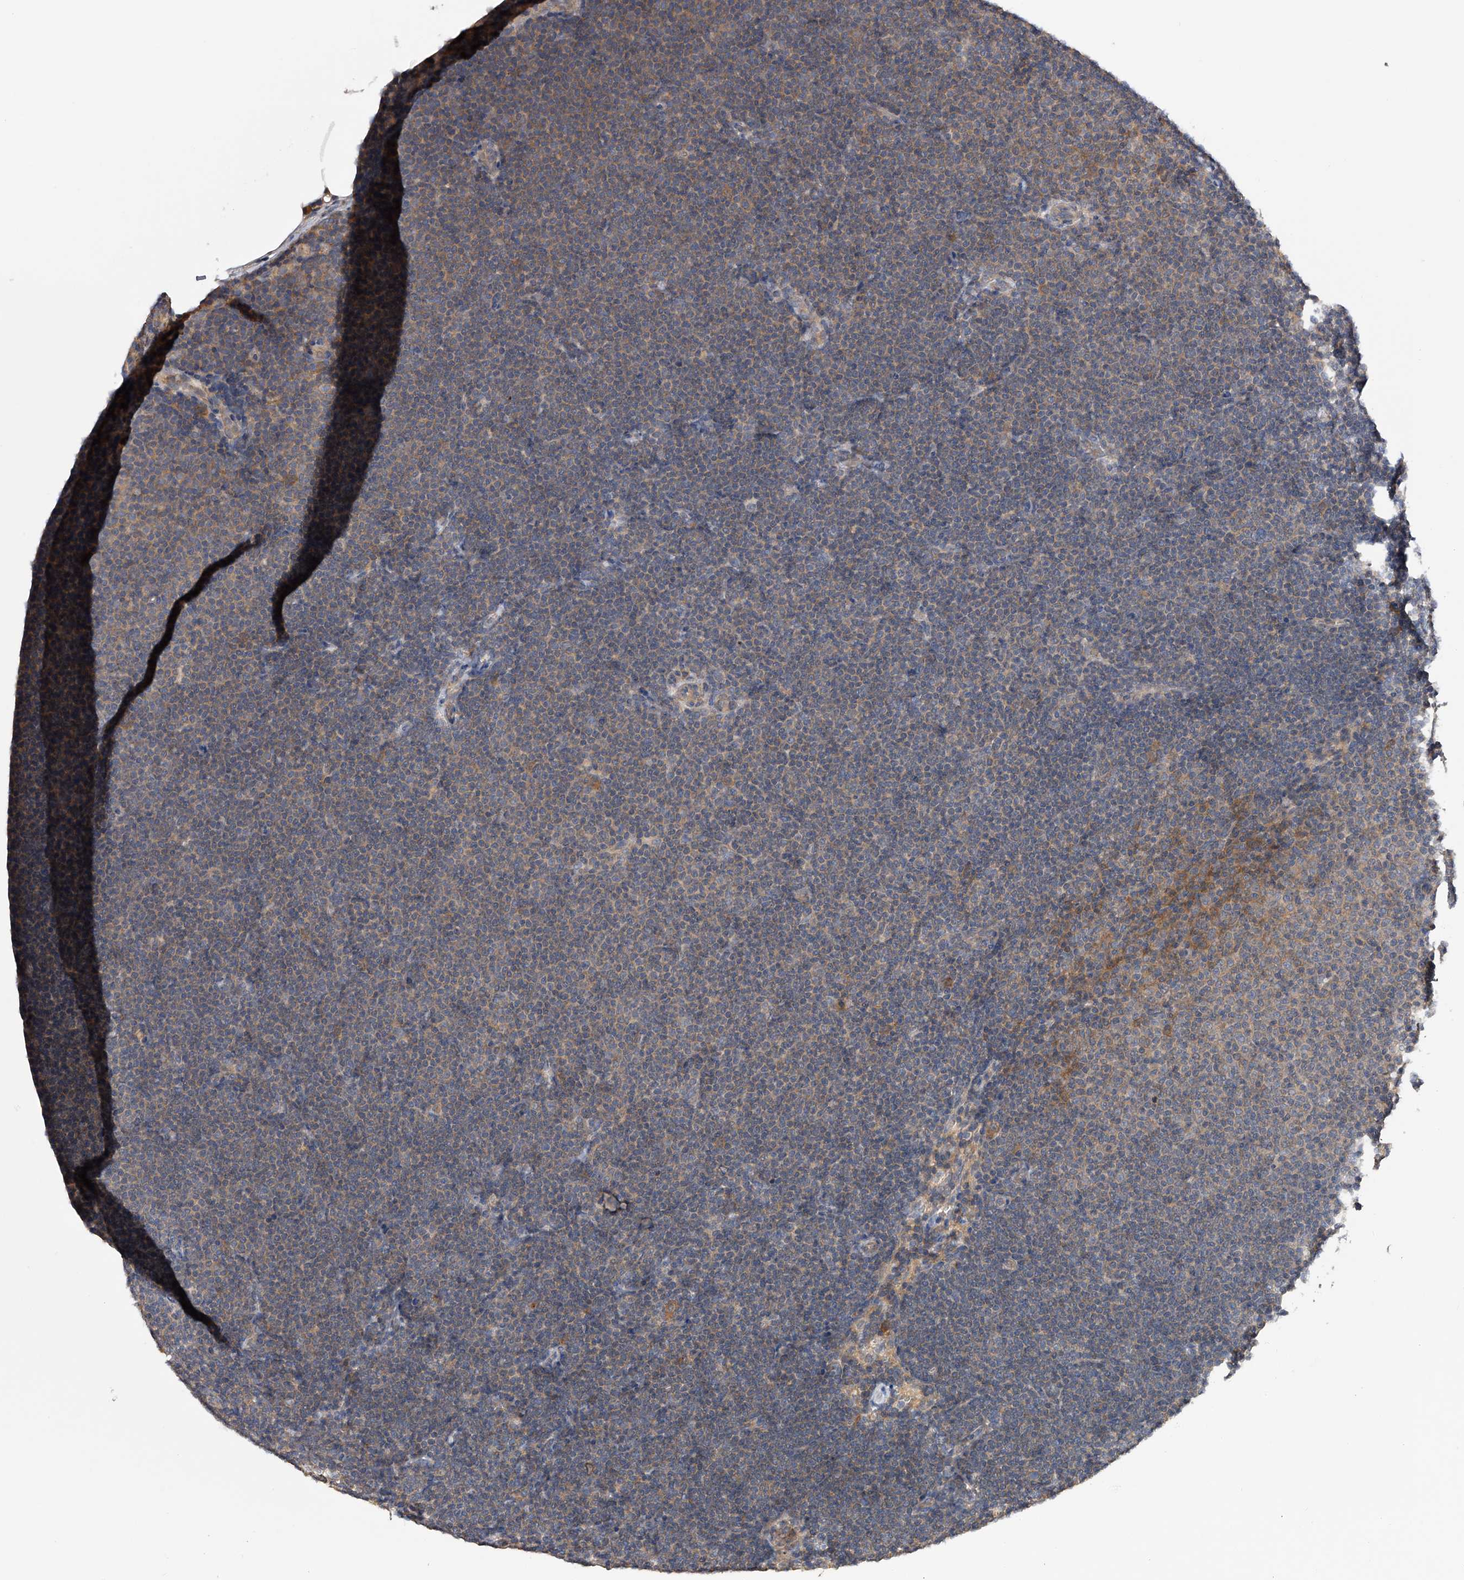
{"staining": {"intensity": "weak", "quantity": "<25%", "location": "cytoplasmic/membranous"}, "tissue": "lymphoma", "cell_type": "Tumor cells", "image_type": "cancer", "snomed": [{"axis": "morphology", "description": "Malignant lymphoma, non-Hodgkin's type, Low grade"}, {"axis": "topography", "description": "Lymph node"}], "caption": "Immunohistochemical staining of human low-grade malignant lymphoma, non-Hodgkin's type displays no significant positivity in tumor cells.", "gene": "CFAP298", "patient": {"sex": "female", "age": 53}}